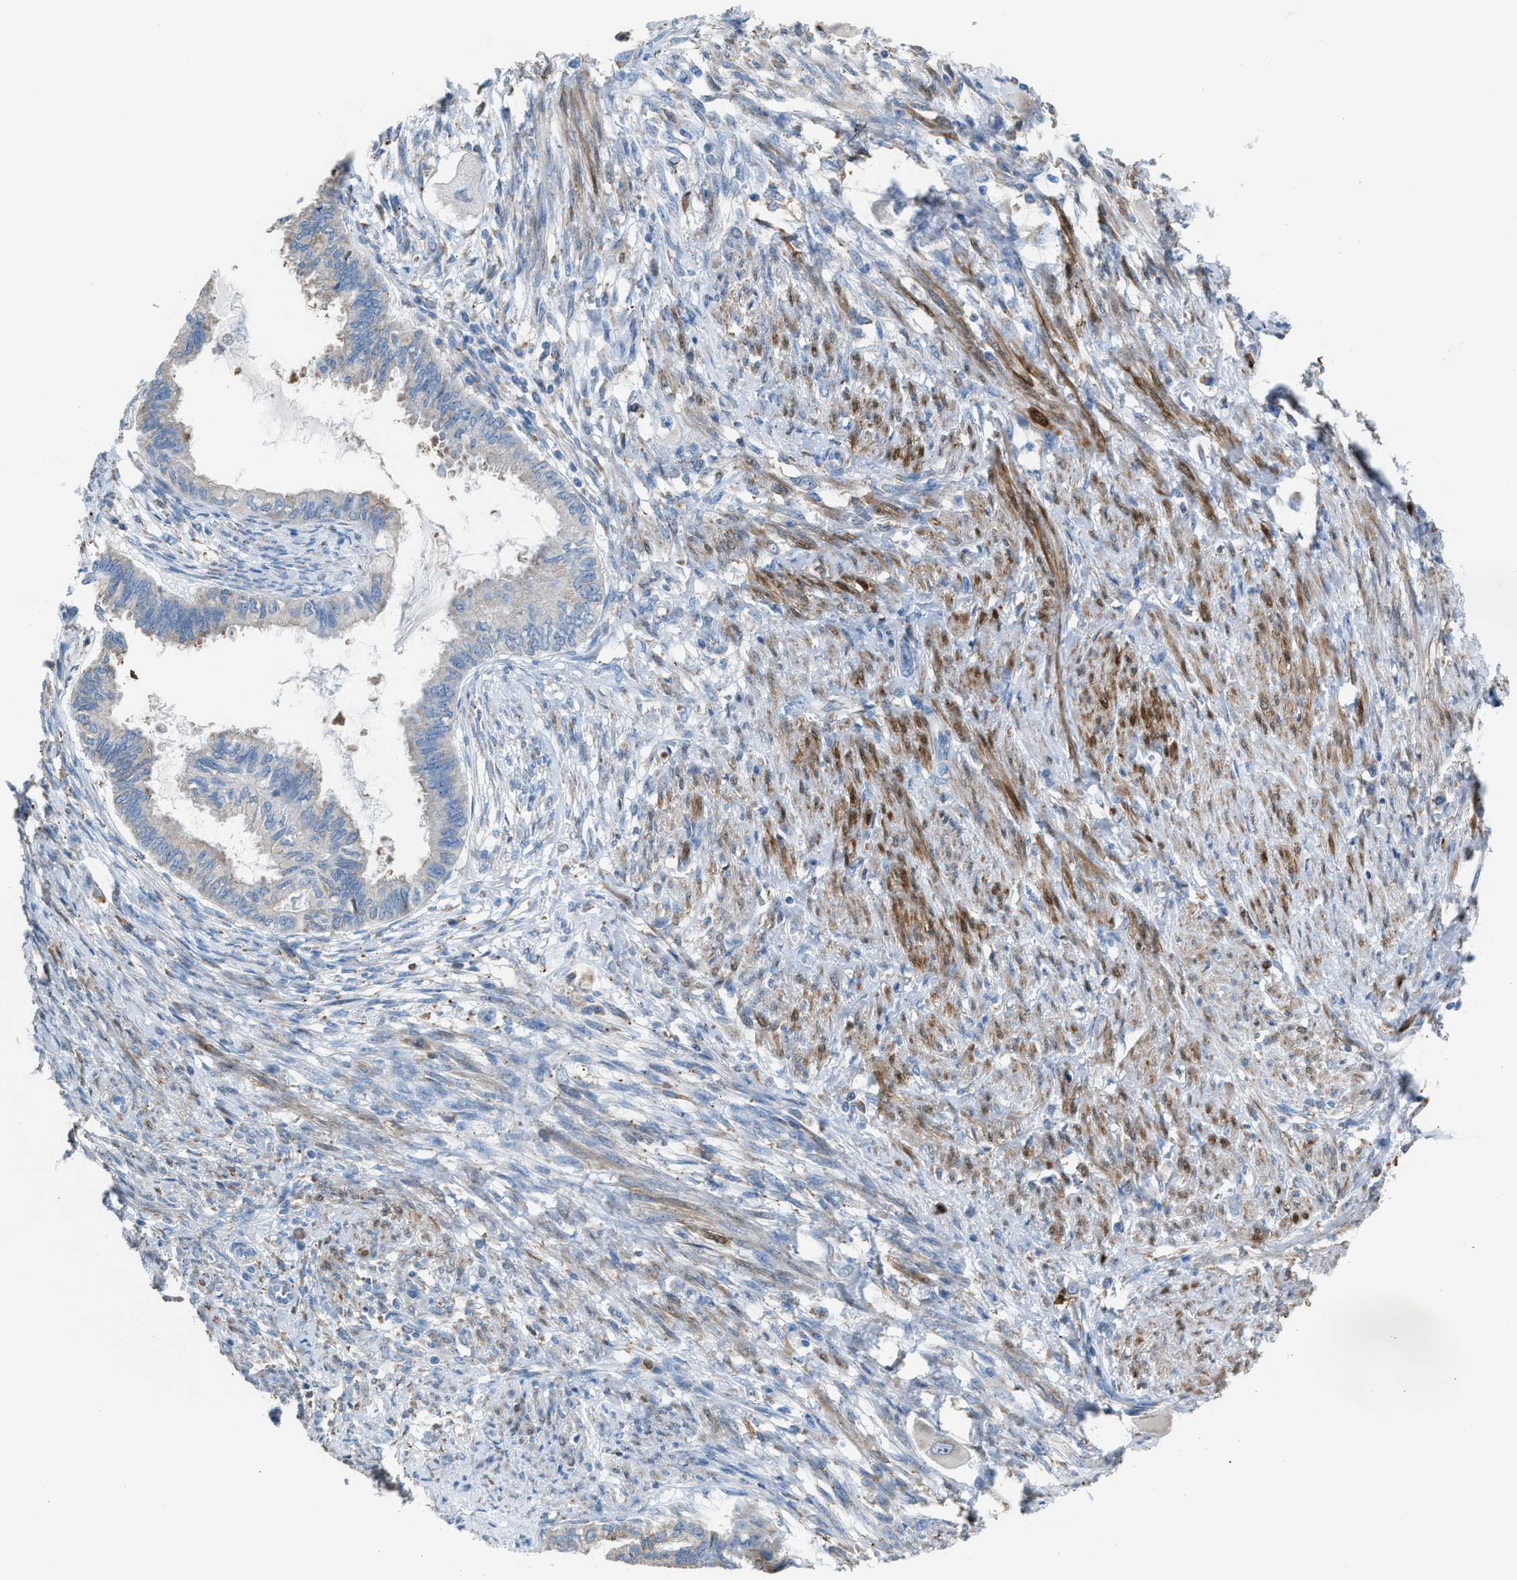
{"staining": {"intensity": "negative", "quantity": "none", "location": "none"}, "tissue": "cervical cancer", "cell_type": "Tumor cells", "image_type": "cancer", "snomed": [{"axis": "morphology", "description": "Normal tissue, NOS"}, {"axis": "morphology", "description": "Adenocarcinoma, NOS"}, {"axis": "topography", "description": "Cervix"}, {"axis": "topography", "description": "Endometrium"}], "caption": "This is an immunohistochemistry micrograph of human adenocarcinoma (cervical). There is no staining in tumor cells.", "gene": "CA3", "patient": {"sex": "female", "age": 86}}